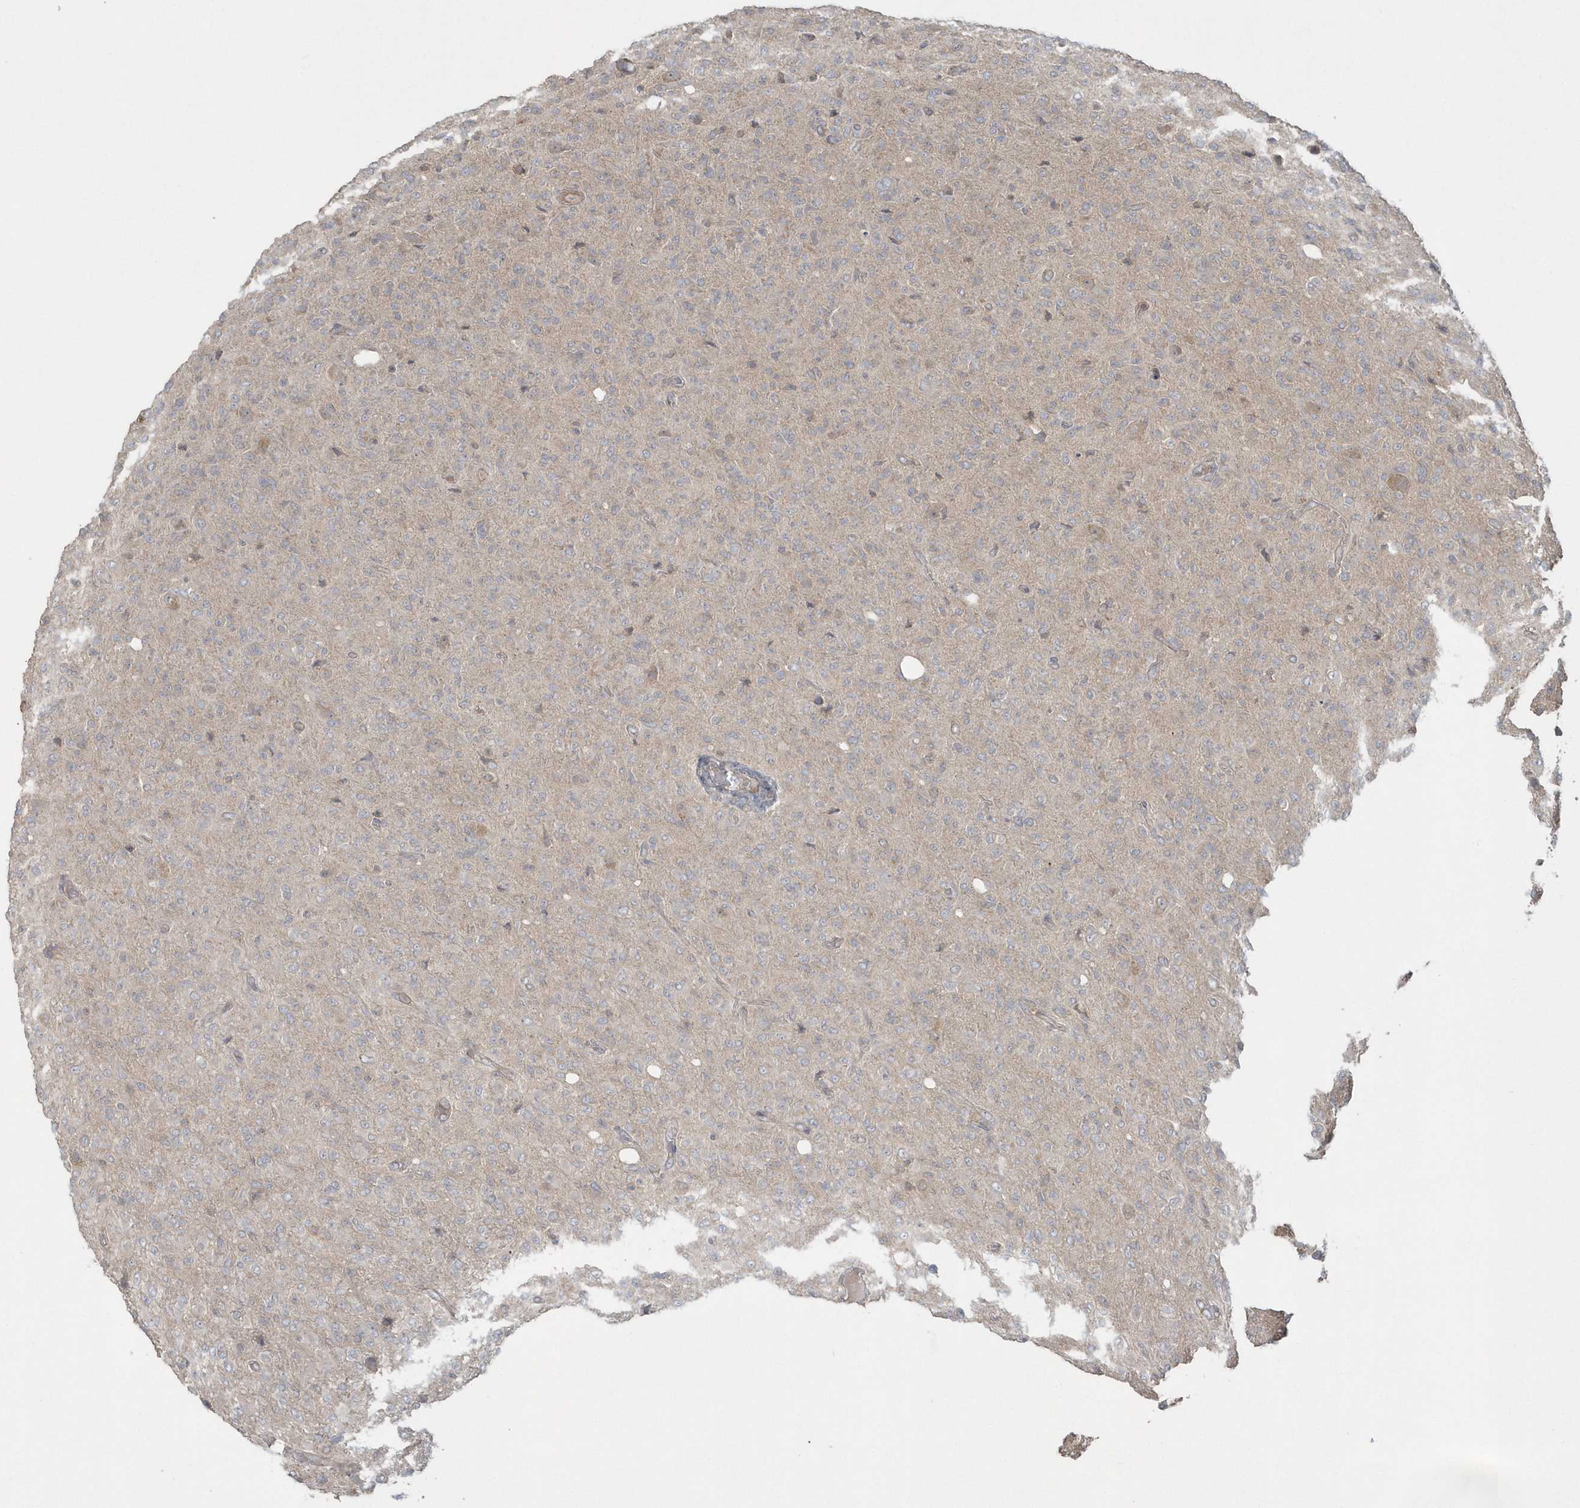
{"staining": {"intensity": "weak", "quantity": "<25%", "location": "cytoplasmic/membranous"}, "tissue": "glioma", "cell_type": "Tumor cells", "image_type": "cancer", "snomed": [{"axis": "morphology", "description": "Glioma, malignant, High grade"}, {"axis": "topography", "description": "Brain"}], "caption": "Immunohistochemical staining of human glioma exhibits no significant expression in tumor cells. (DAB (3,3'-diaminobenzidine) IHC, high magnification).", "gene": "ARMC8", "patient": {"sex": "female", "age": 57}}